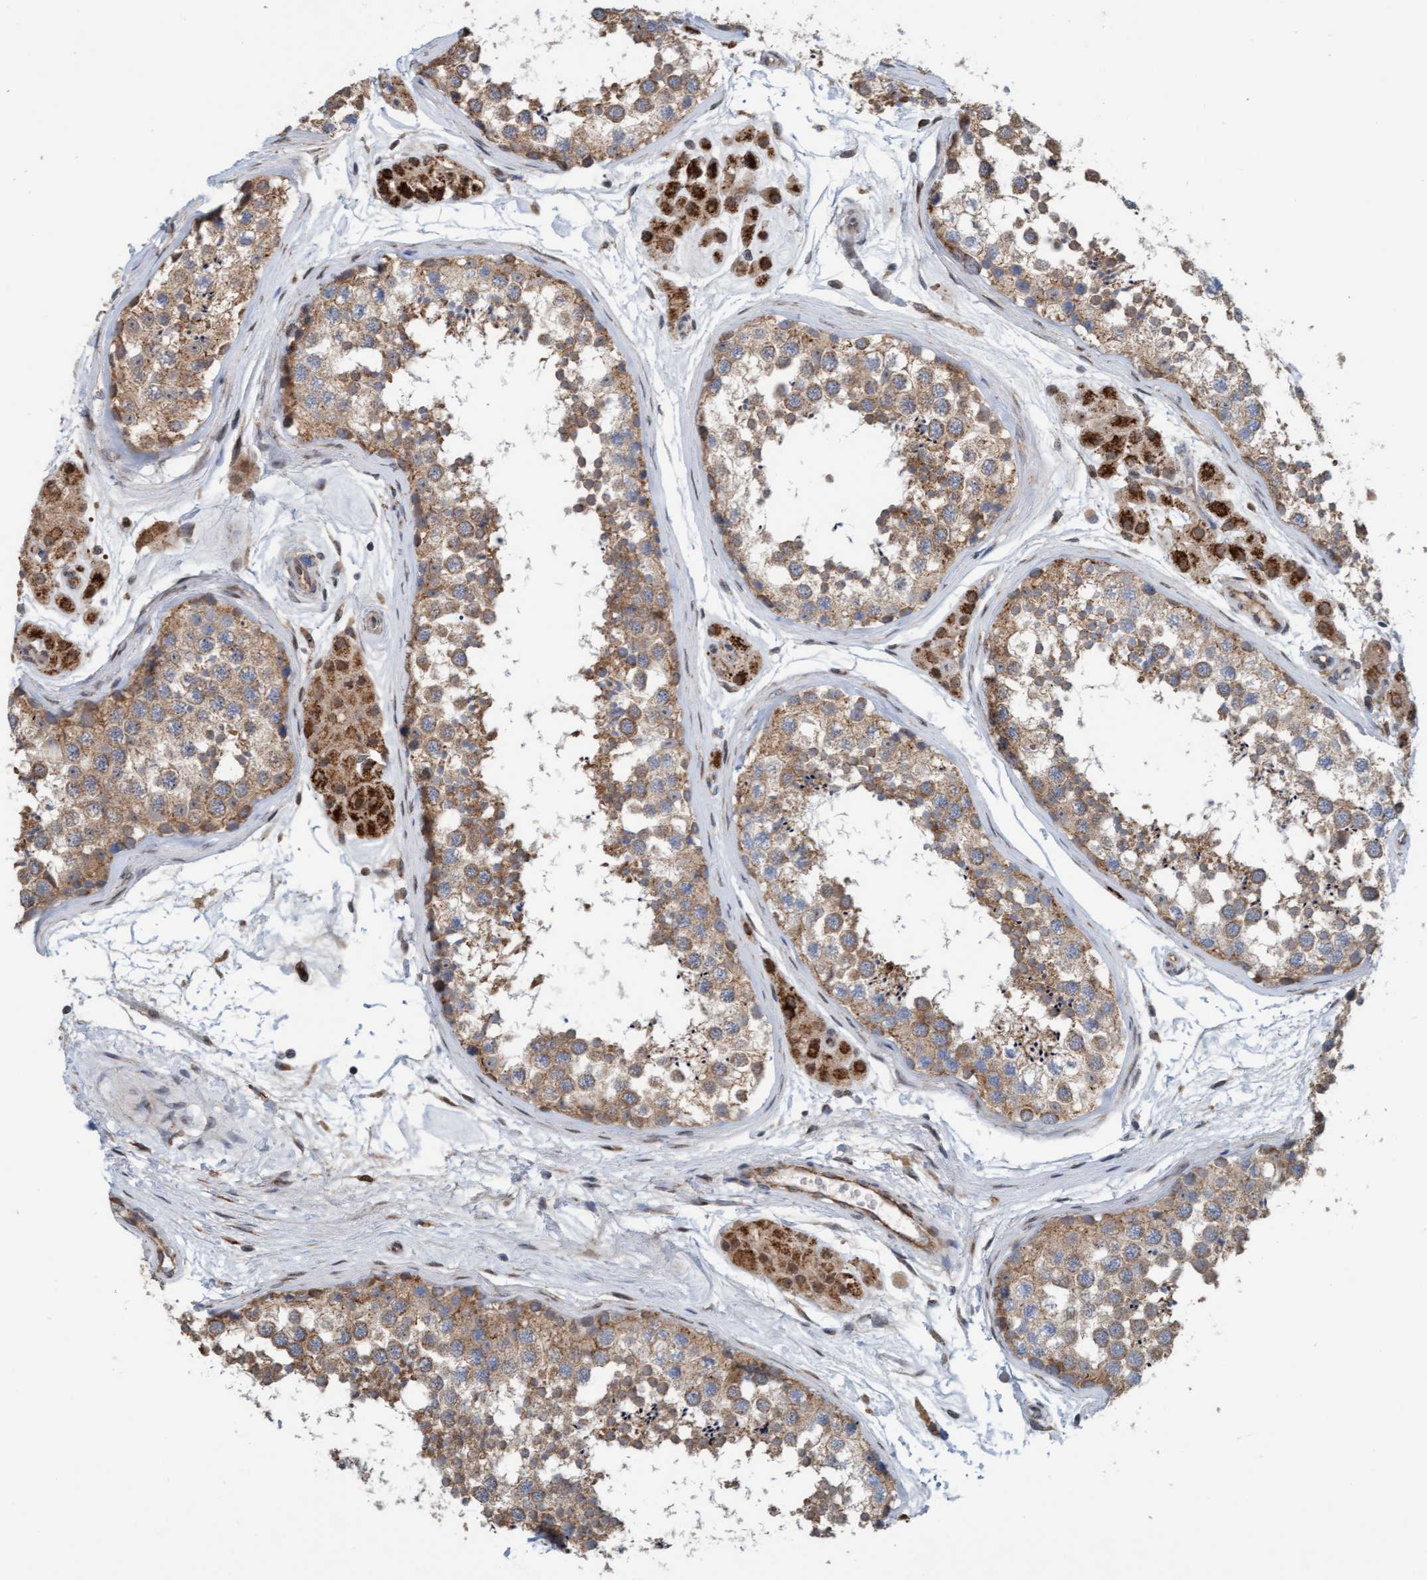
{"staining": {"intensity": "moderate", "quantity": ">75%", "location": "cytoplasmic/membranous"}, "tissue": "testis", "cell_type": "Cells in seminiferous ducts", "image_type": "normal", "snomed": [{"axis": "morphology", "description": "Normal tissue, NOS"}, {"axis": "topography", "description": "Testis"}], "caption": "Immunohistochemical staining of benign human testis exhibits moderate cytoplasmic/membranous protein positivity in about >75% of cells in seminiferous ducts. (brown staining indicates protein expression, while blue staining denotes nuclei).", "gene": "ZNF566", "patient": {"sex": "male", "age": 56}}